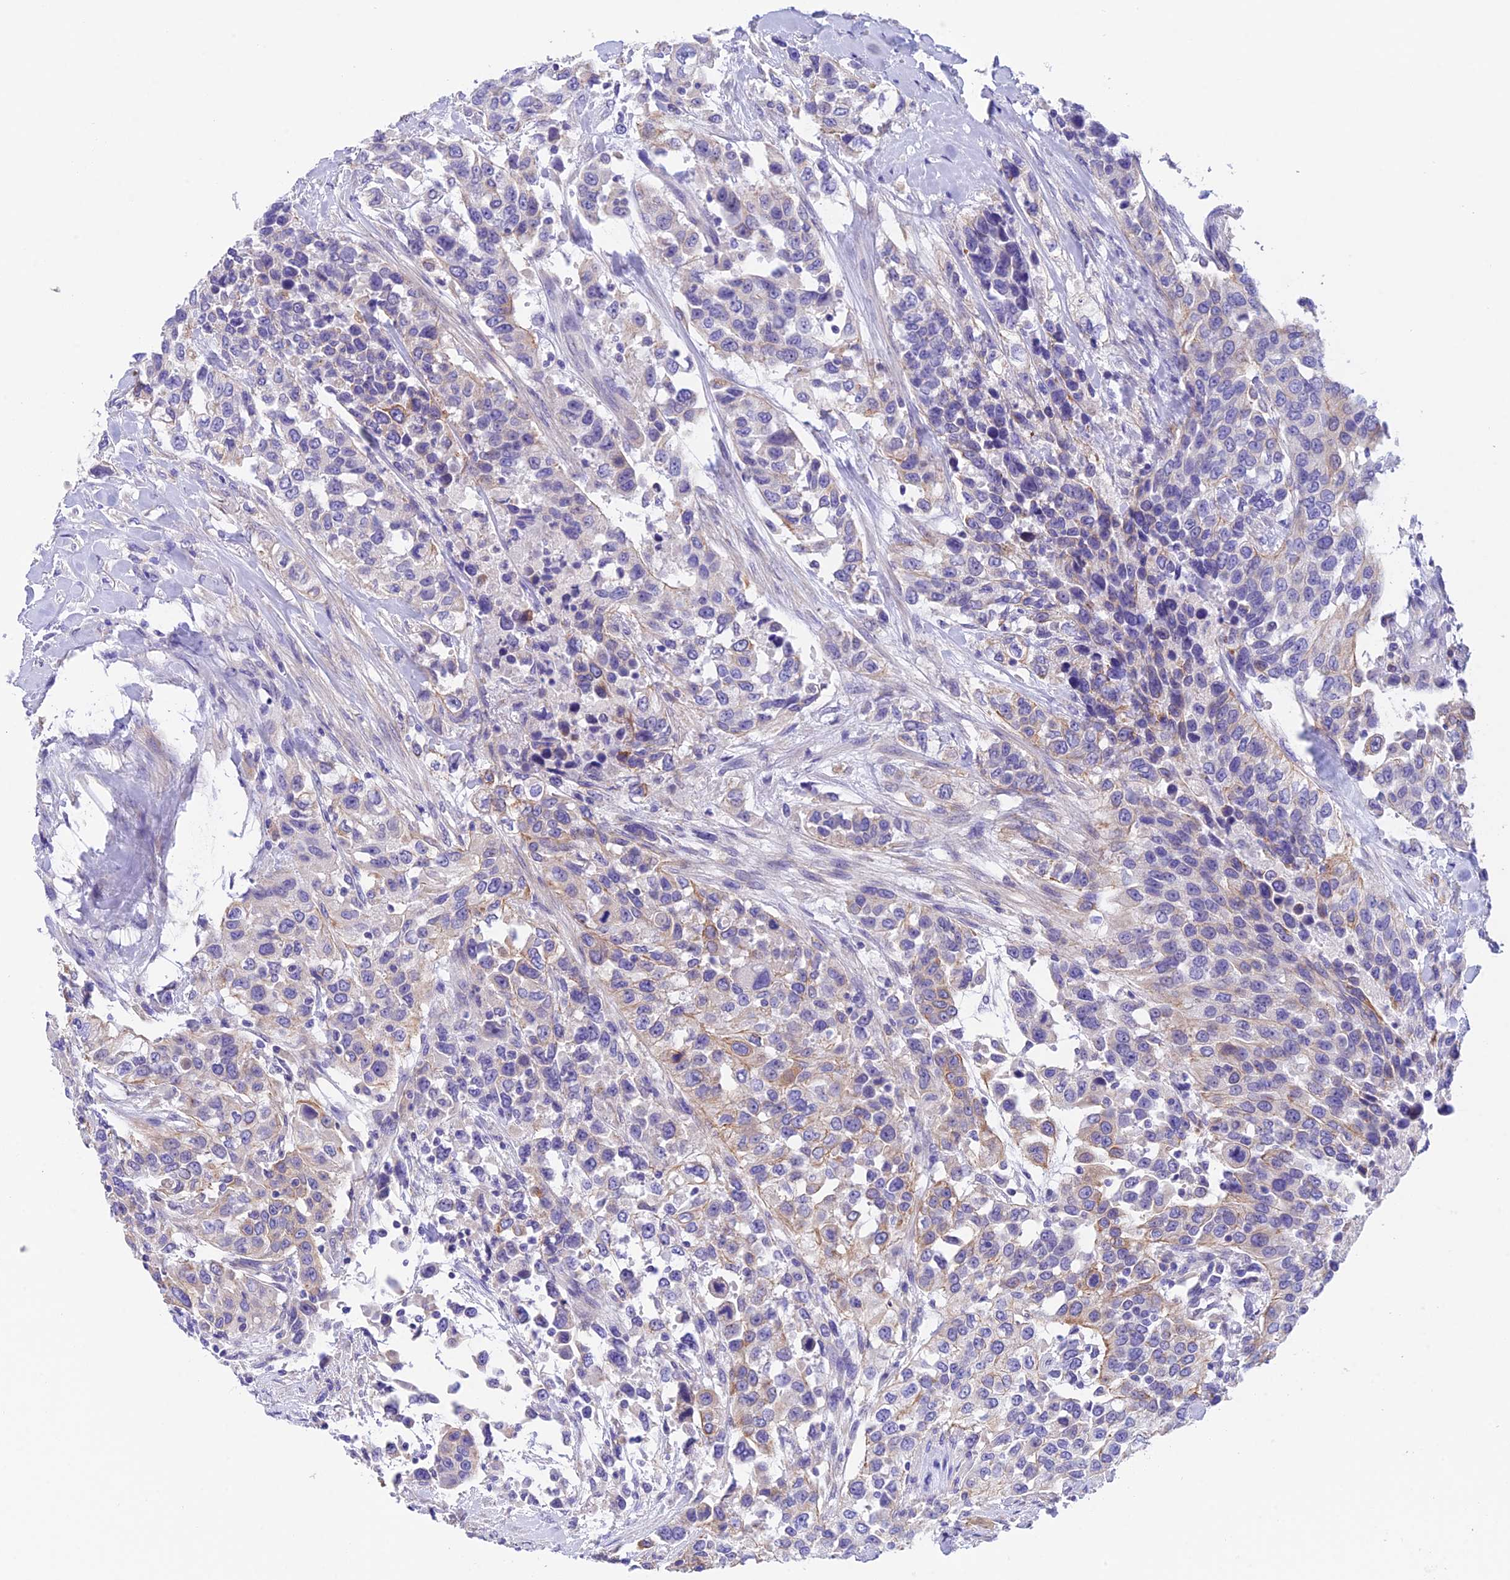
{"staining": {"intensity": "weak", "quantity": "<25%", "location": "cytoplasmic/membranous"}, "tissue": "urothelial cancer", "cell_type": "Tumor cells", "image_type": "cancer", "snomed": [{"axis": "morphology", "description": "Urothelial carcinoma, High grade"}, {"axis": "topography", "description": "Urinary bladder"}], "caption": "High magnification brightfield microscopy of urothelial carcinoma (high-grade) stained with DAB (3,3'-diaminobenzidine) (brown) and counterstained with hematoxylin (blue): tumor cells show no significant staining.", "gene": "C17orf67", "patient": {"sex": "female", "age": 80}}